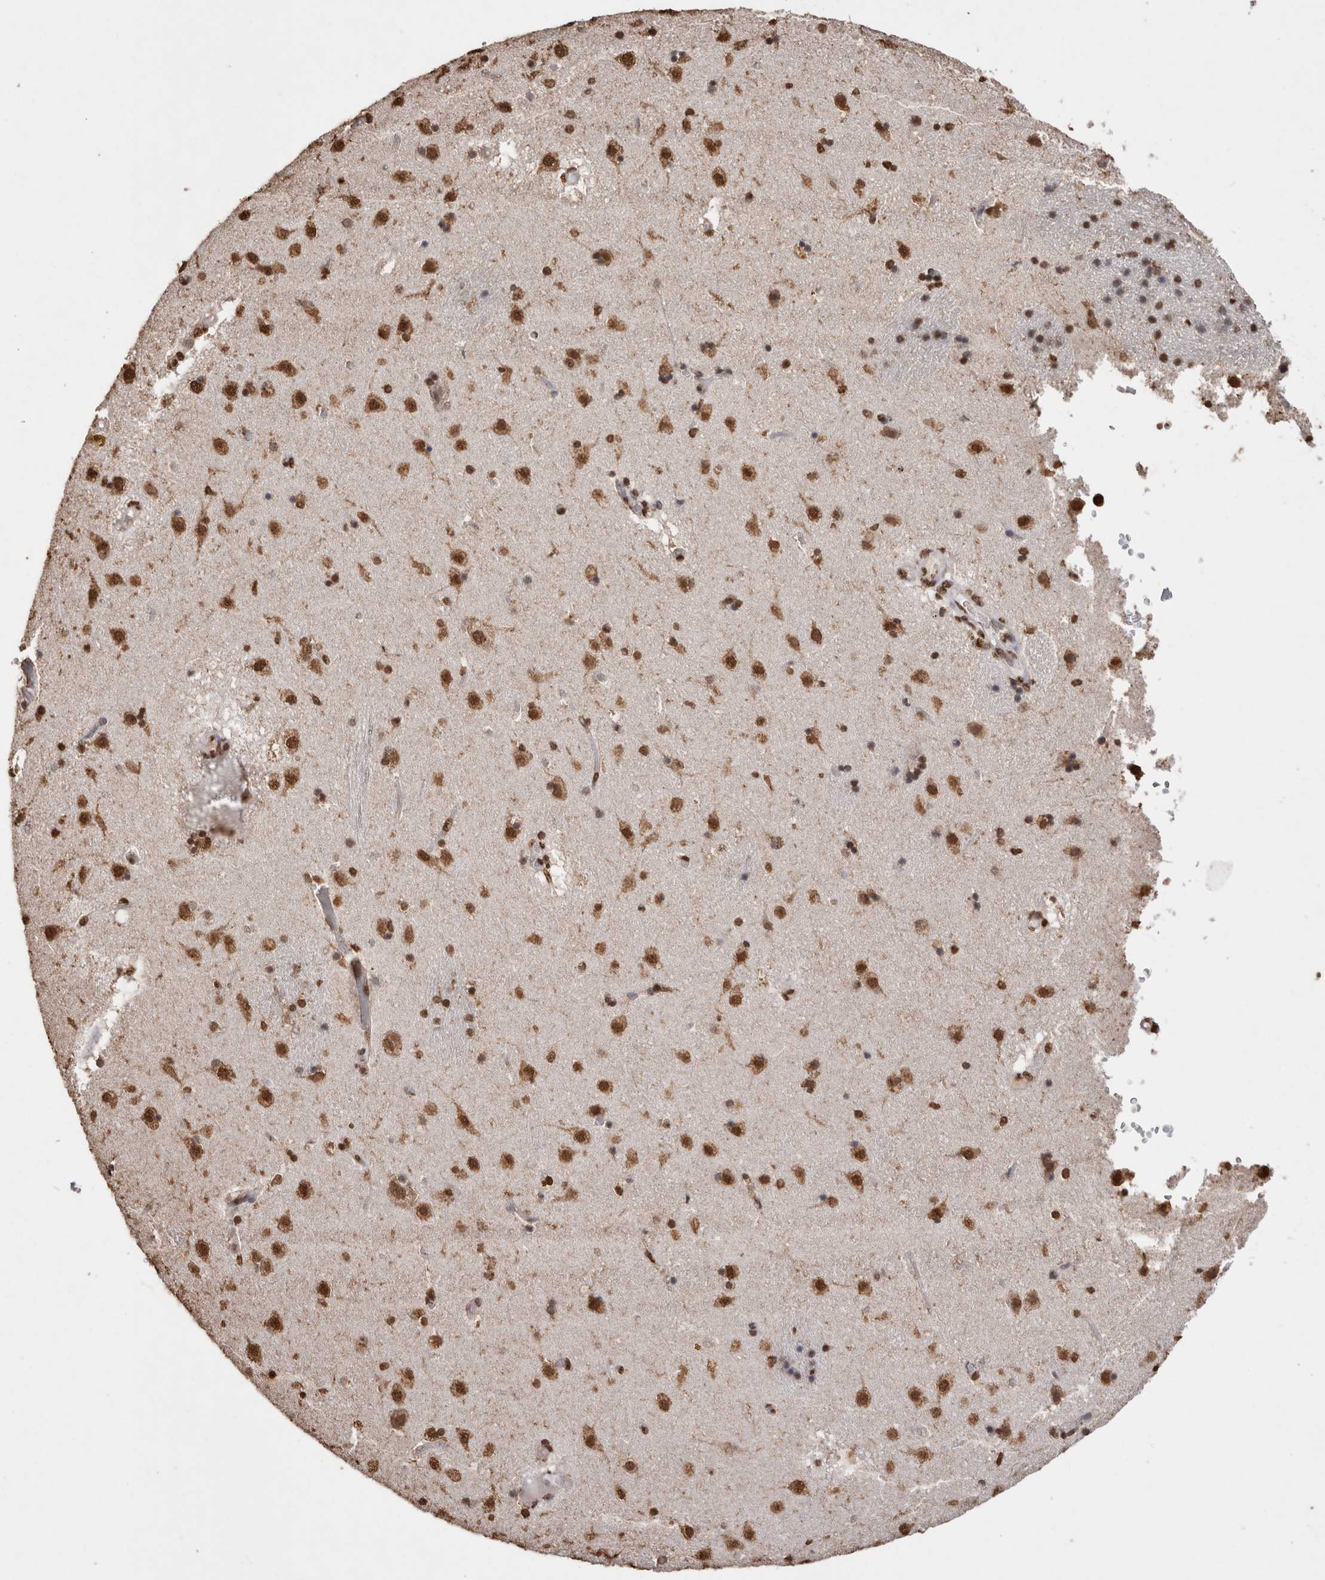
{"staining": {"intensity": "strong", "quantity": ">75%", "location": "cytoplasmic/membranous,nuclear"}, "tissue": "caudate", "cell_type": "Glial cells", "image_type": "normal", "snomed": [{"axis": "morphology", "description": "Normal tissue, NOS"}, {"axis": "topography", "description": "Lateral ventricle wall"}], "caption": "Immunohistochemistry photomicrograph of unremarkable caudate: caudate stained using immunohistochemistry (IHC) demonstrates high levels of strong protein expression localized specifically in the cytoplasmic/membranous,nuclear of glial cells, appearing as a cytoplasmic/membranous,nuclear brown color.", "gene": "NTHL1", "patient": {"sex": "male", "age": 70}}